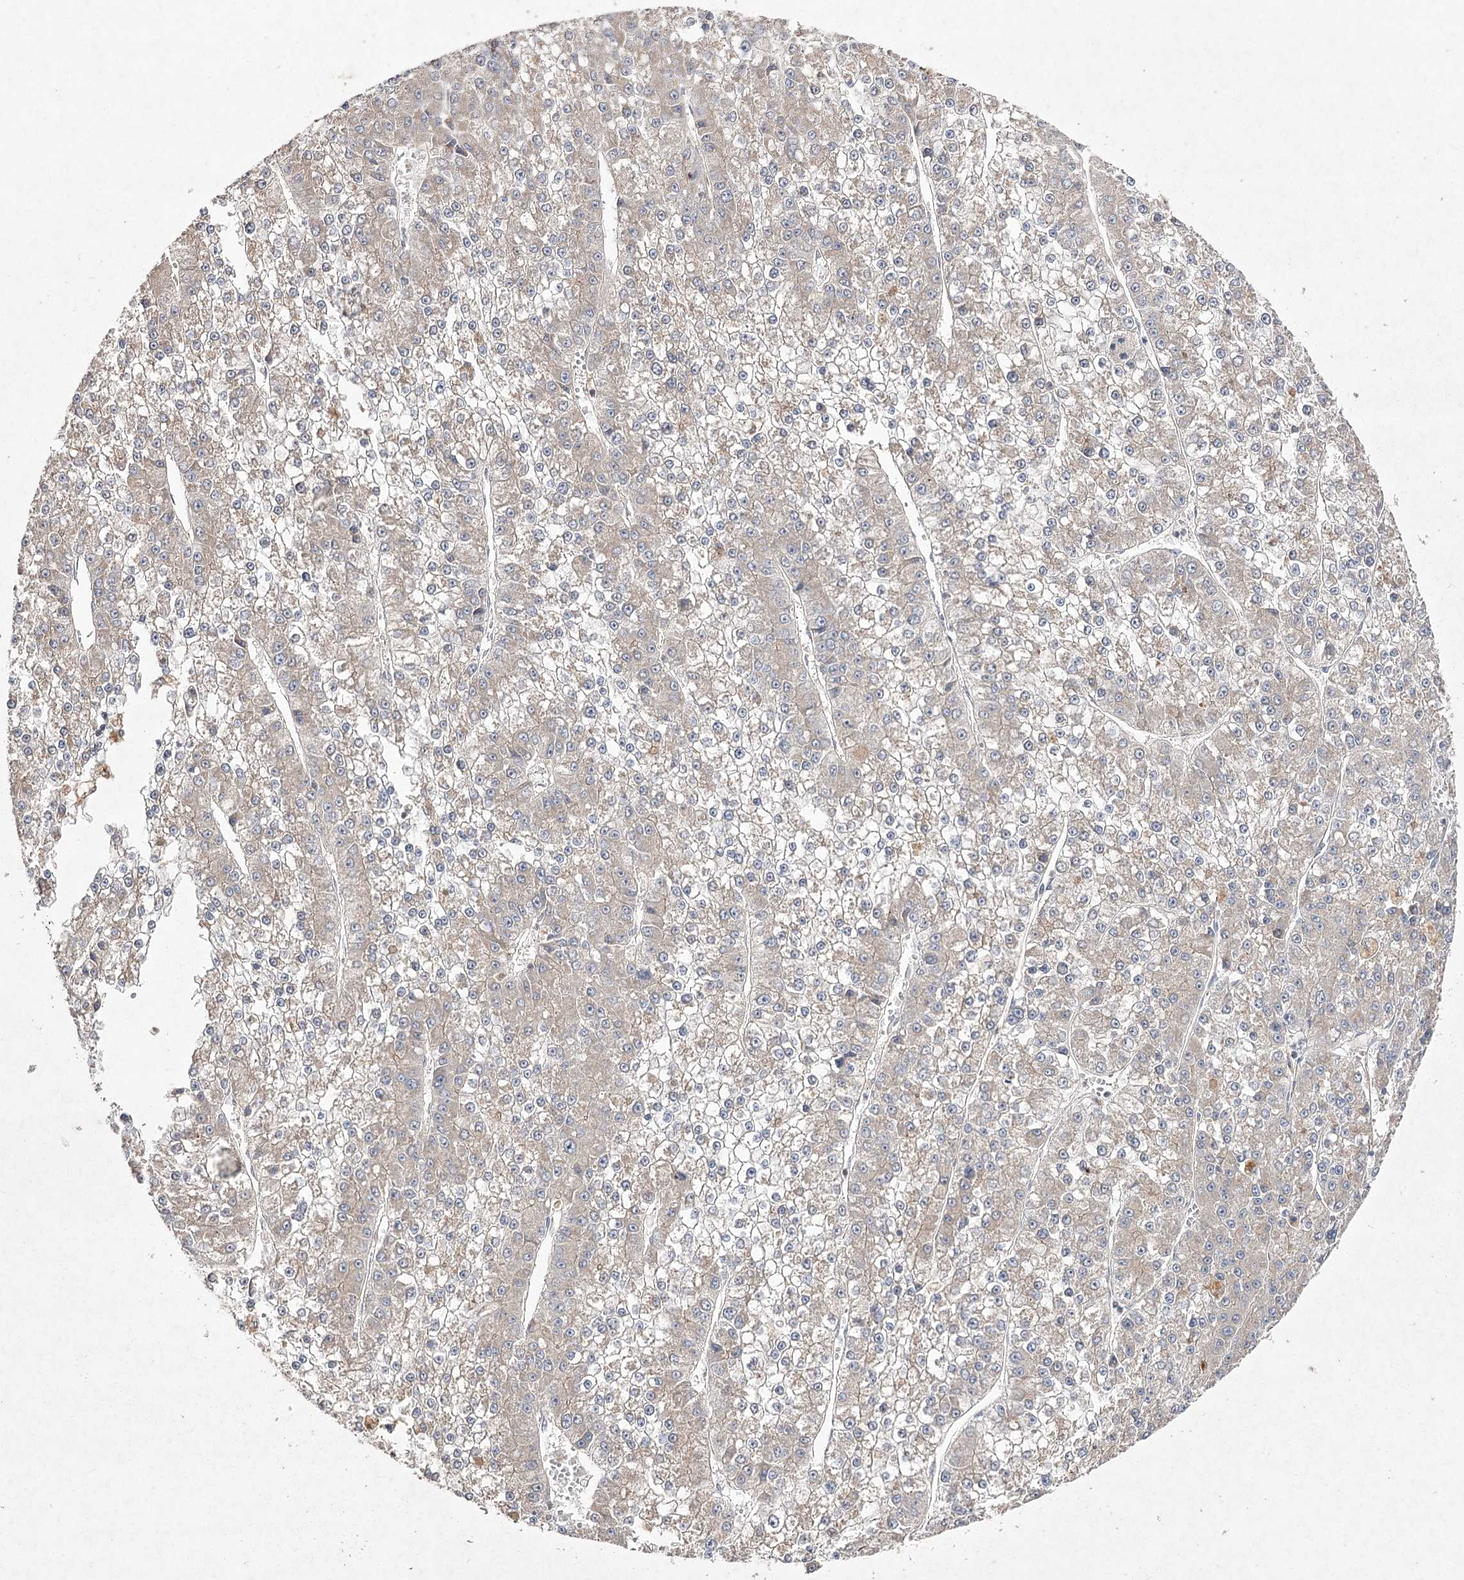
{"staining": {"intensity": "weak", "quantity": "<25%", "location": "cytoplasmic/membranous"}, "tissue": "liver cancer", "cell_type": "Tumor cells", "image_type": "cancer", "snomed": [{"axis": "morphology", "description": "Carcinoma, Hepatocellular, NOS"}, {"axis": "topography", "description": "Liver"}], "caption": "Human hepatocellular carcinoma (liver) stained for a protein using immunohistochemistry displays no expression in tumor cells.", "gene": "FANCL", "patient": {"sex": "female", "age": 73}}